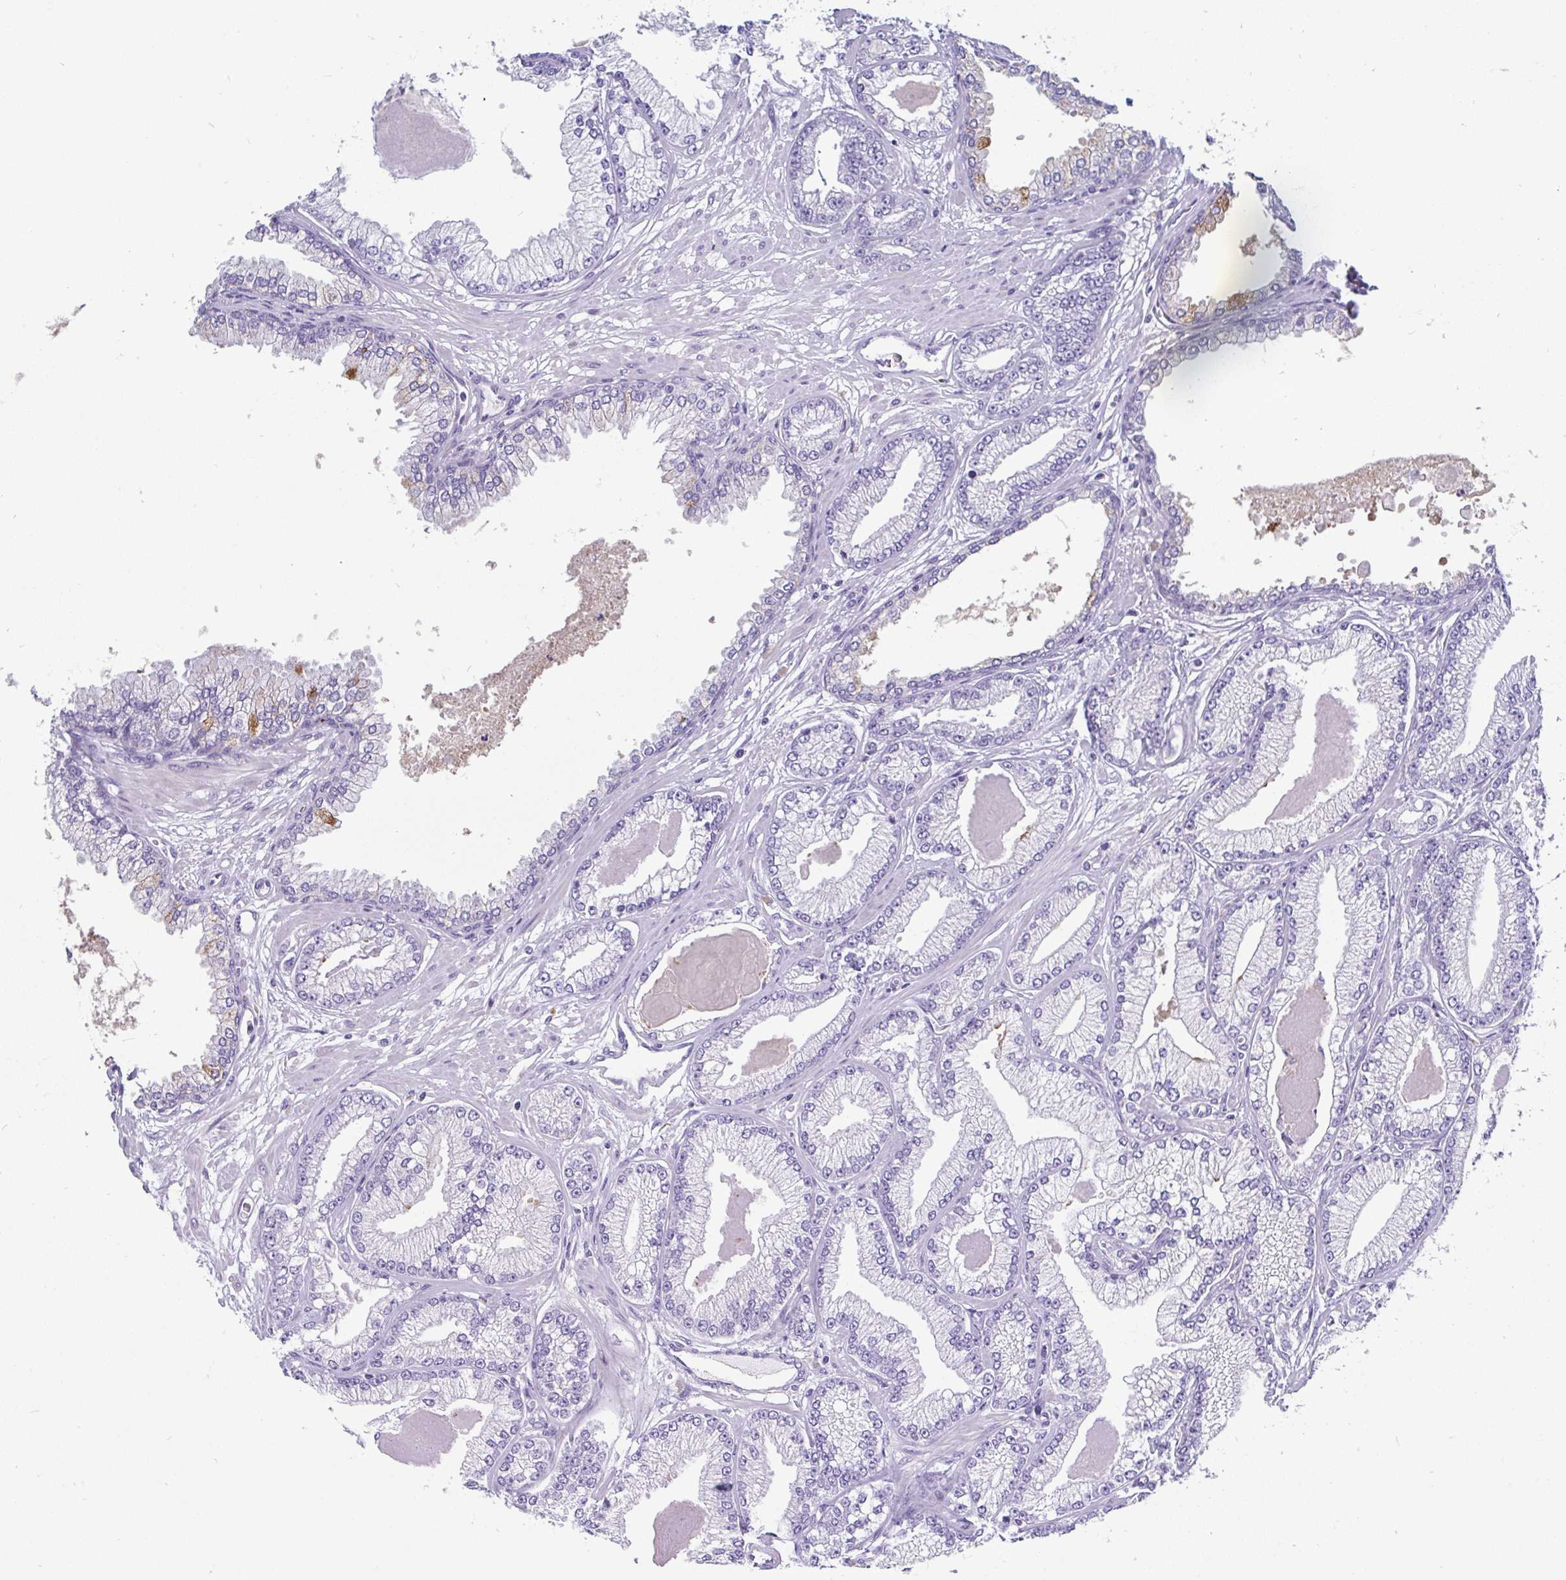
{"staining": {"intensity": "negative", "quantity": "none", "location": "none"}, "tissue": "prostate cancer", "cell_type": "Tumor cells", "image_type": "cancer", "snomed": [{"axis": "morphology", "description": "Adenocarcinoma, Low grade"}, {"axis": "topography", "description": "Prostate"}], "caption": "A high-resolution image shows immunohistochemistry staining of prostate cancer, which displays no significant expression in tumor cells. The staining is performed using DAB brown chromogen with nuclei counter-stained in using hematoxylin.", "gene": "INTS5", "patient": {"sex": "male", "age": 64}}